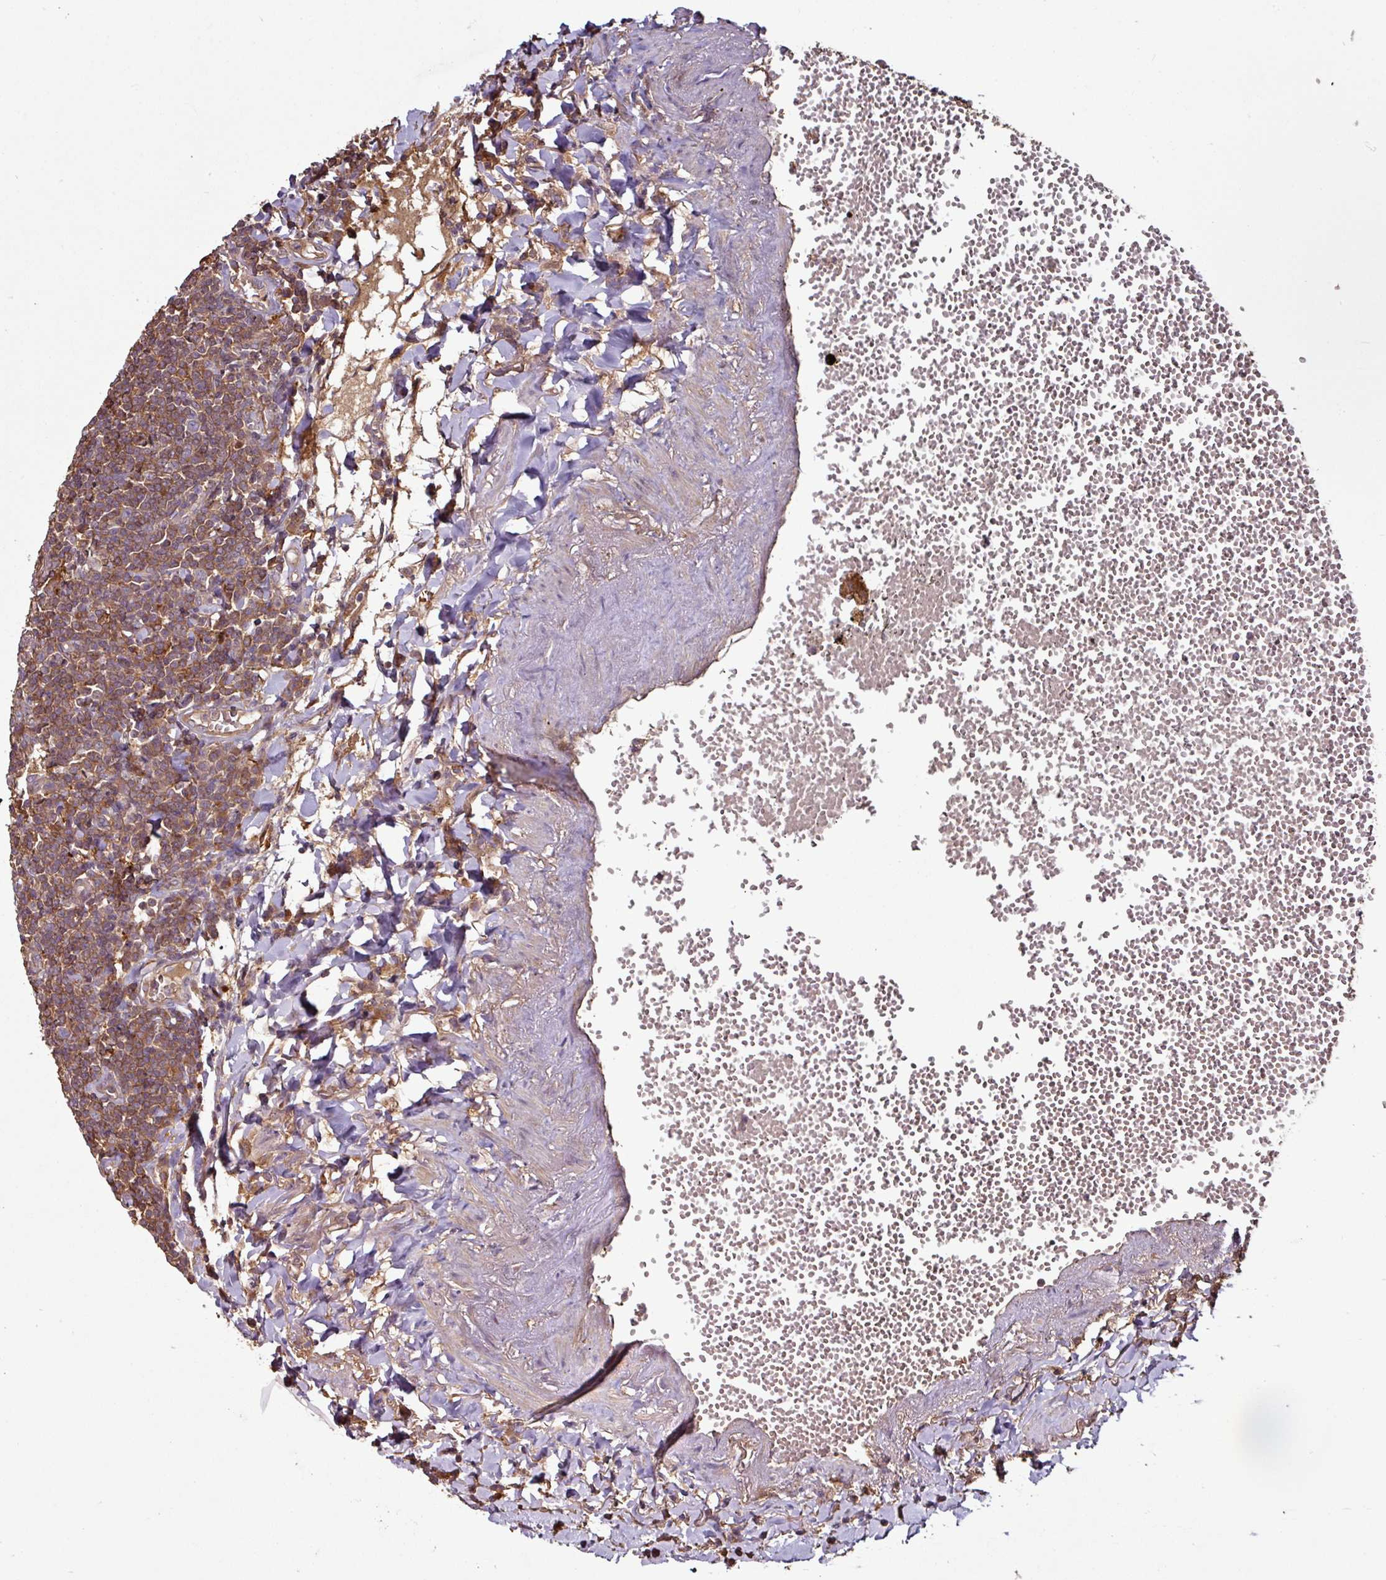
{"staining": {"intensity": "moderate", "quantity": ">75%", "location": "cytoplasmic/membranous"}, "tissue": "lymphoma", "cell_type": "Tumor cells", "image_type": "cancer", "snomed": [{"axis": "morphology", "description": "Malignant lymphoma, non-Hodgkin's type, Low grade"}, {"axis": "topography", "description": "Lung"}], "caption": "High-power microscopy captured an IHC histopathology image of lymphoma, revealing moderate cytoplasmic/membranous staining in approximately >75% of tumor cells.", "gene": "GNPDA1", "patient": {"sex": "female", "age": 71}}